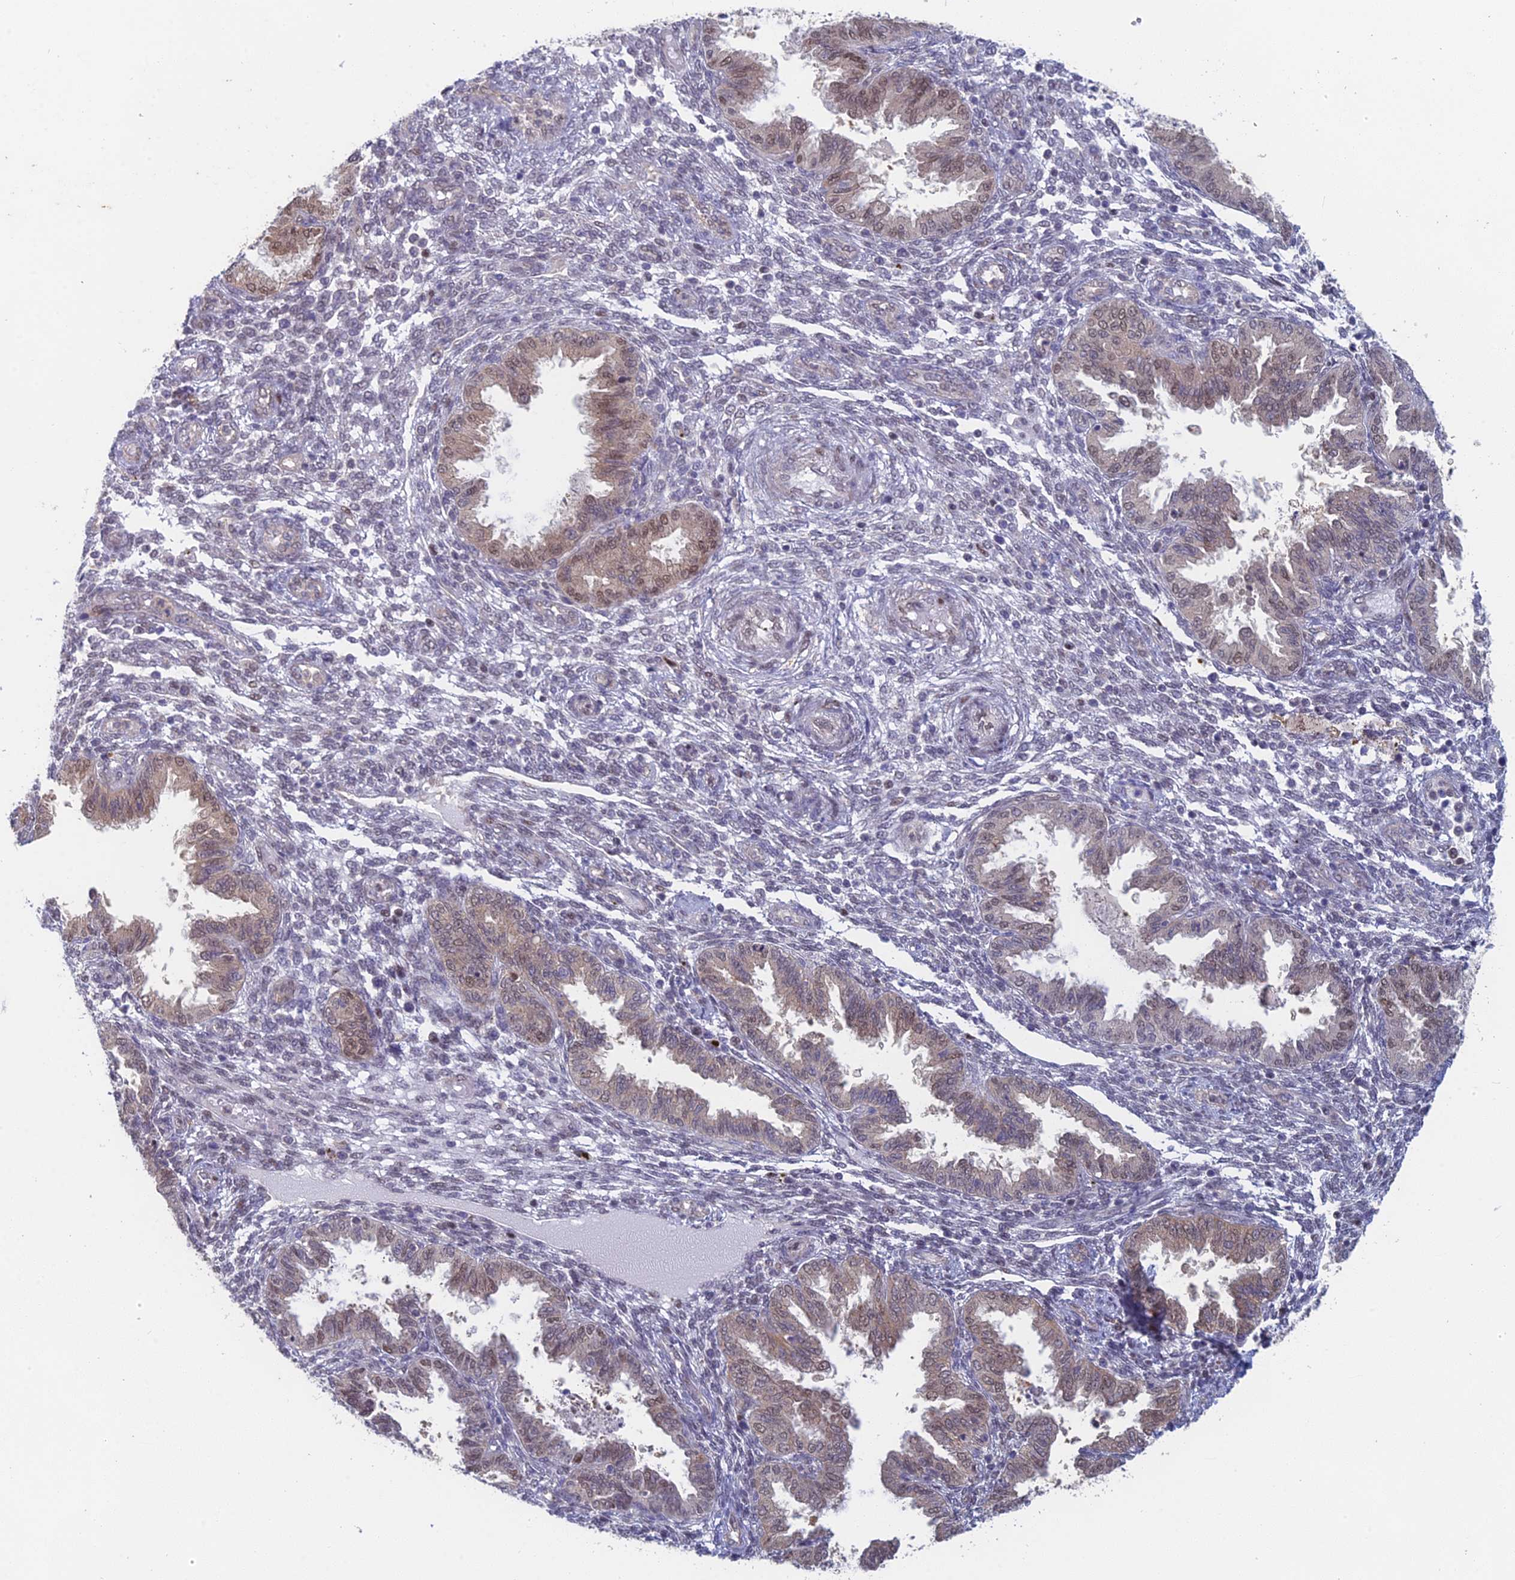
{"staining": {"intensity": "negative", "quantity": "none", "location": "none"}, "tissue": "endometrium", "cell_type": "Cells in endometrial stroma", "image_type": "normal", "snomed": [{"axis": "morphology", "description": "Normal tissue, NOS"}, {"axis": "topography", "description": "Endometrium"}], "caption": "Immunohistochemistry of normal endometrium exhibits no positivity in cells in endometrial stroma. (Brightfield microscopy of DAB immunohistochemistry (IHC) at high magnification).", "gene": "MRPL17", "patient": {"sex": "female", "age": 33}}